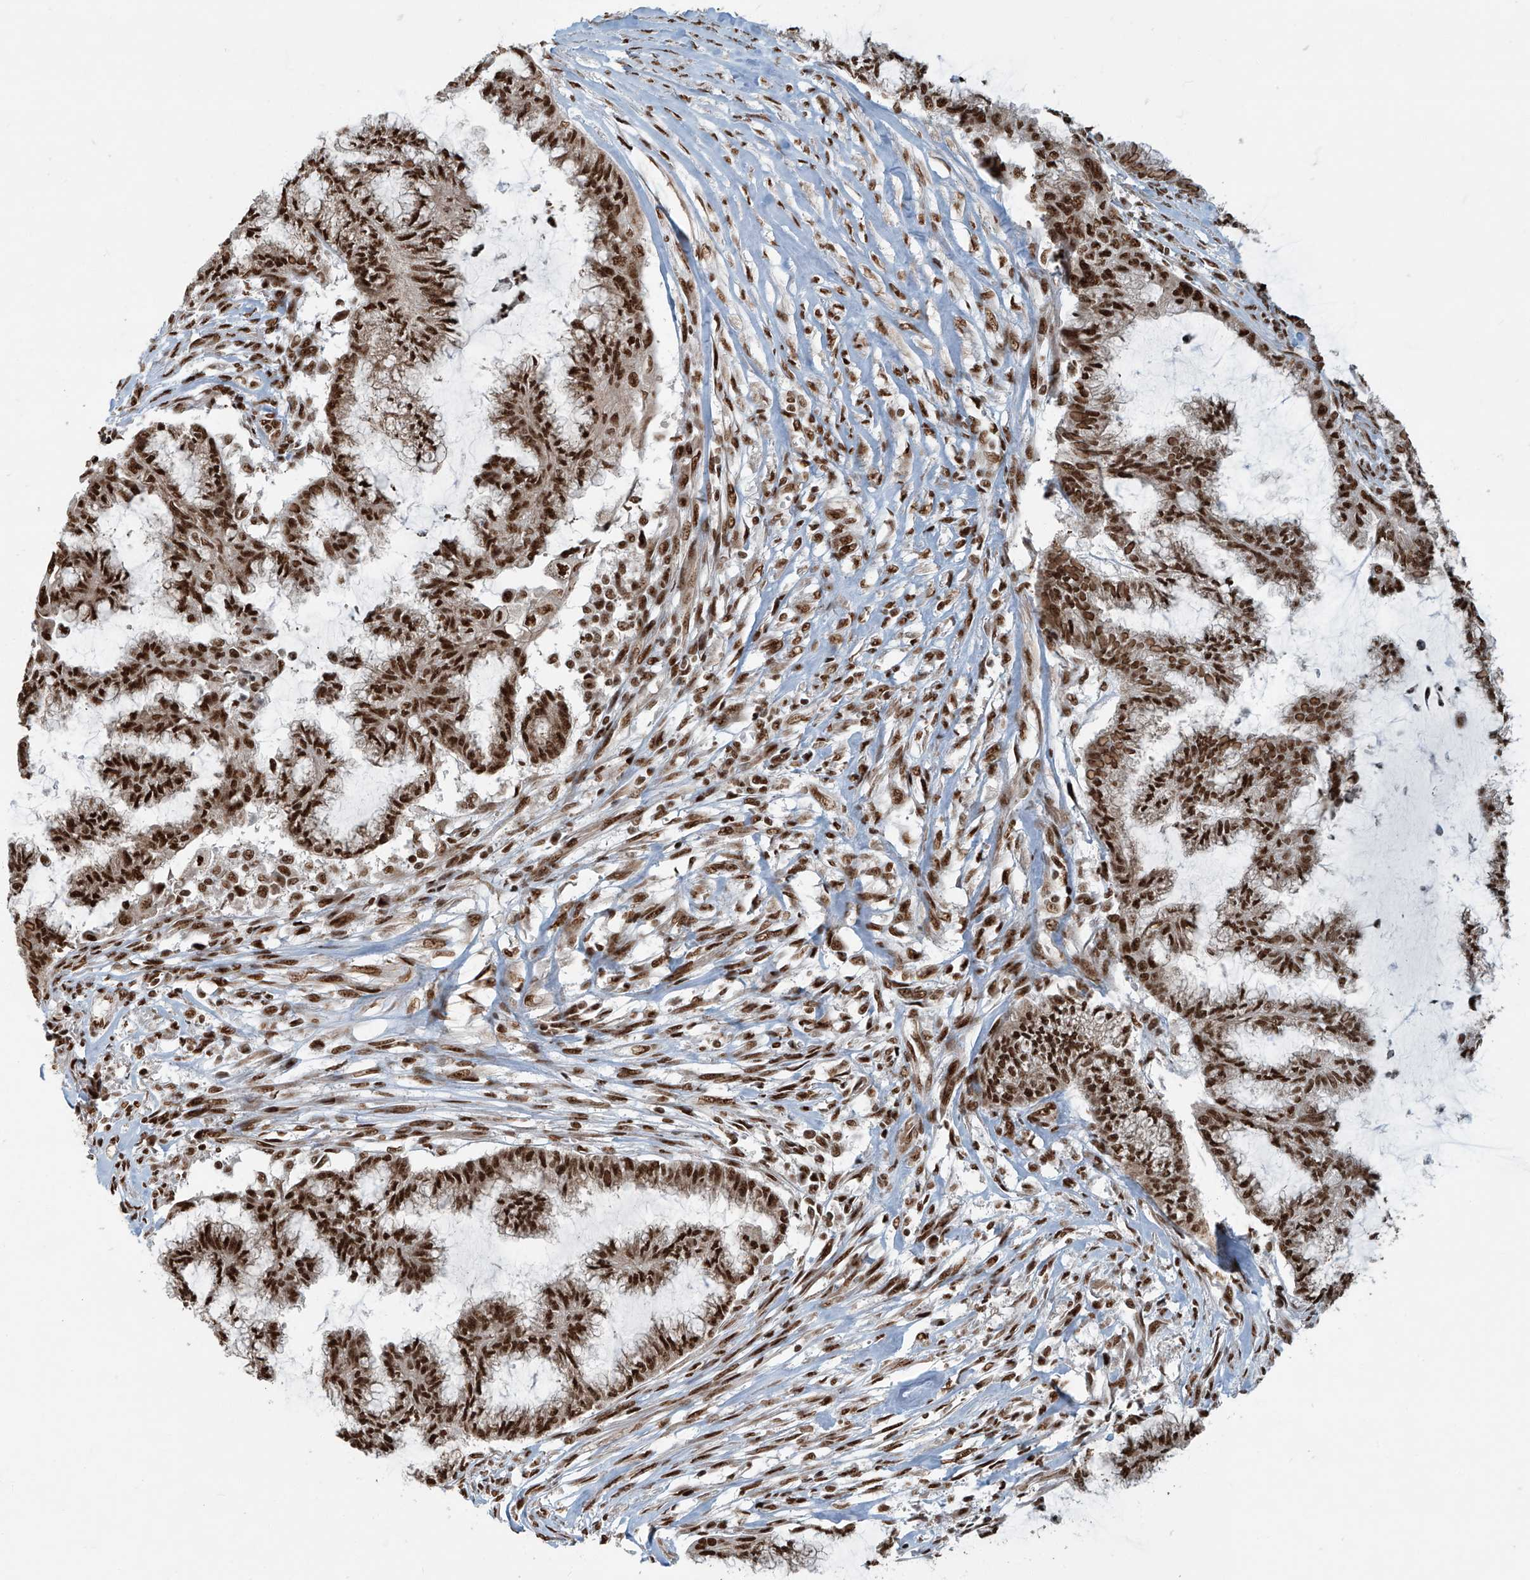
{"staining": {"intensity": "strong", "quantity": ">75%", "location": "nuclear"}, "tissue": "endometrial cancer", "cell_type": "Tumor cells", "image_type": "cancer", "snomed": [{"axis": "morphology", "description": "Adenocarcinoma, NOS"}, {"axis": "topography", "description": "Endometrium"}], "caption": "Brown immunohistochemical staining in adenocarcinoma (endometrial) shows strong nuclear positivity in approximately >75% of tumor cells. Using DAB (3,3'-diaminobenzidine) (brown) and hematoxylin (blue) stains, captured at high magnification using brightfield microscopy.", "gene": "FAM193B", "patient": {"sex": "female", "age": 86}}